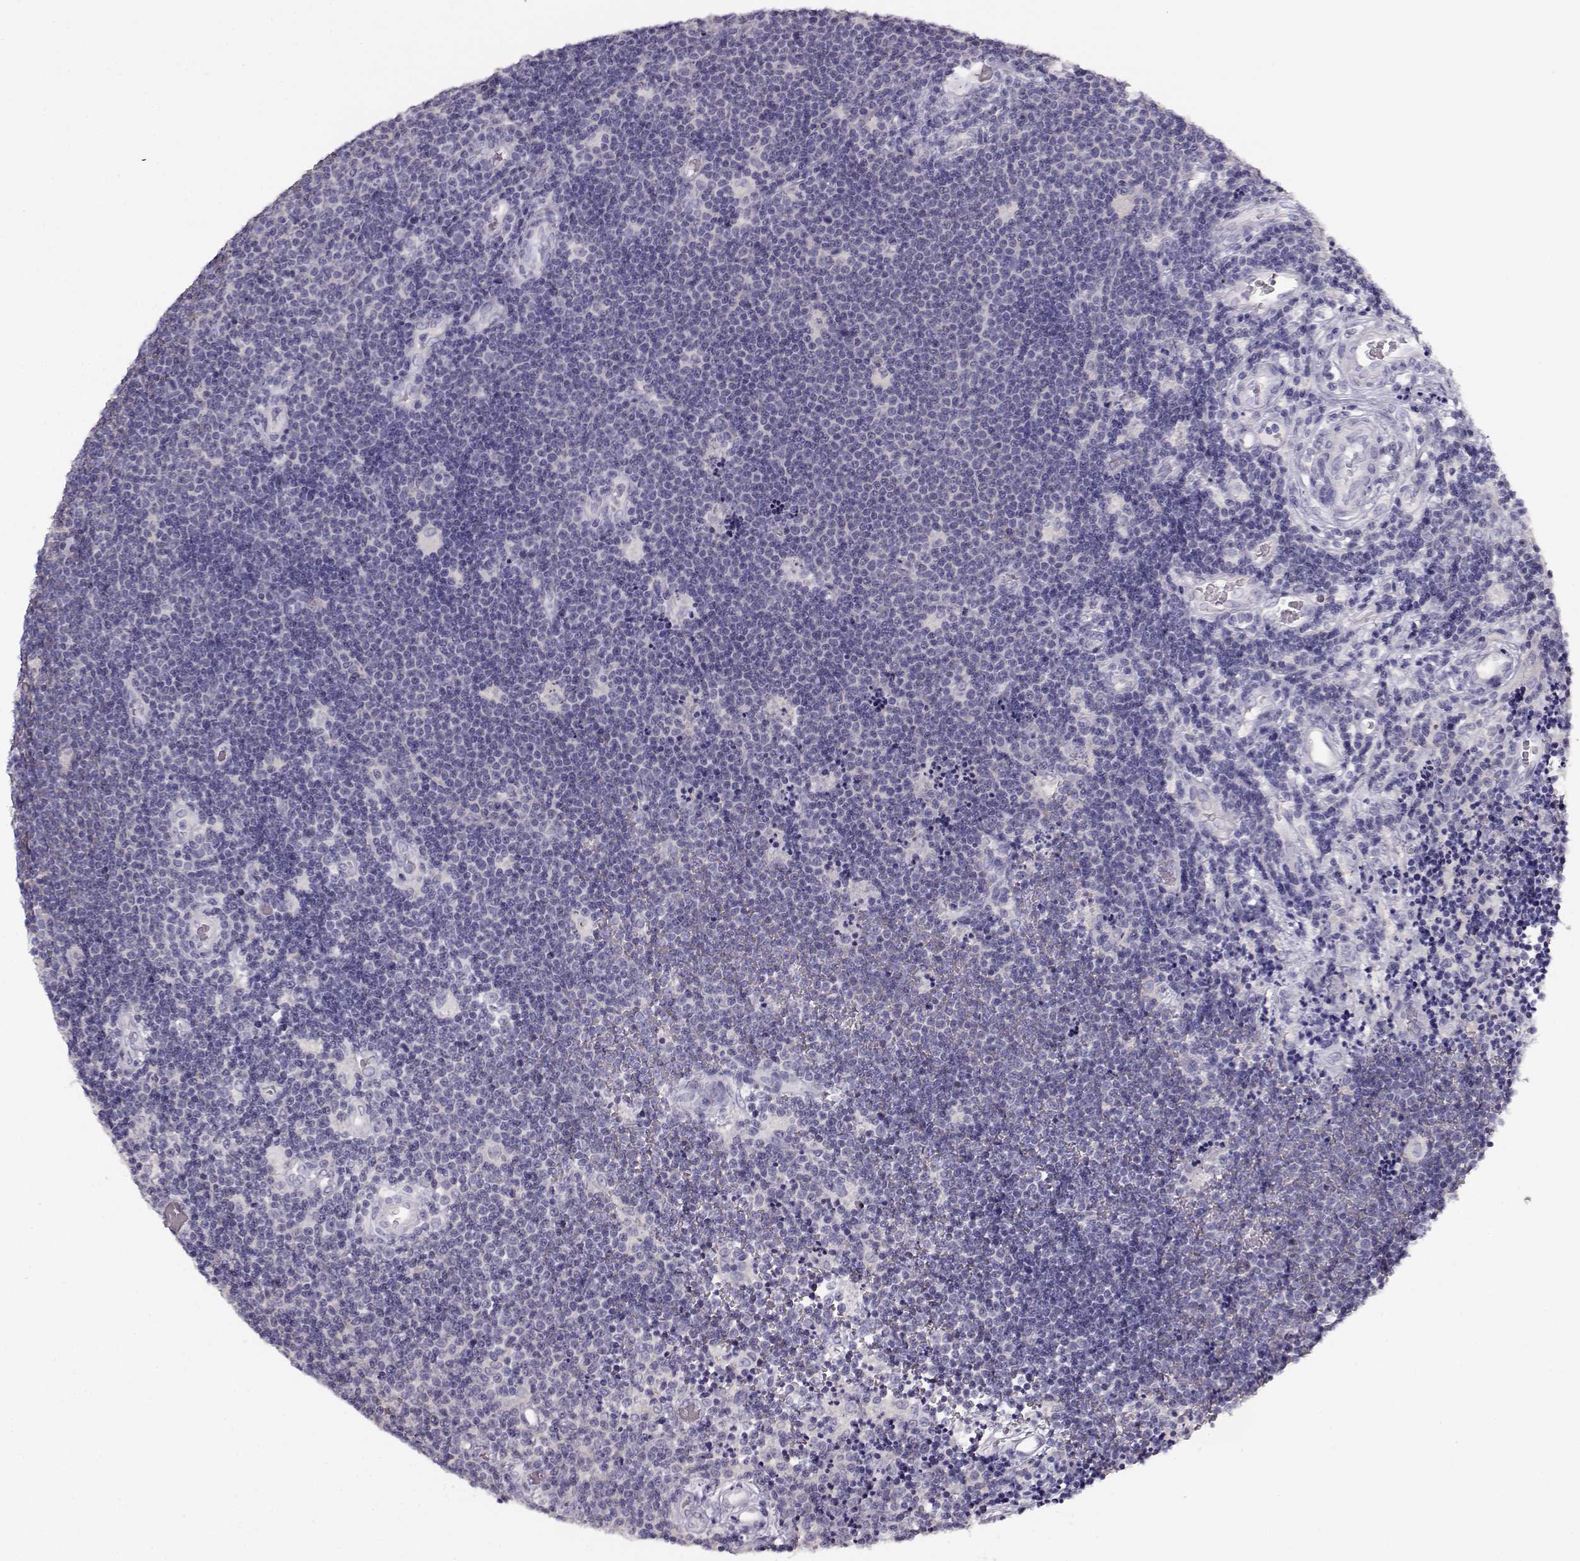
{"staining": {"intensity": "negative", "quantity": "none", "location": "none"}, "tissue": "lymphoma", "cell_type": "Tumor cells", "image_type": "cancer", "snomed": [{"axis": "morphology", "description": "Malignant lymphoma, non-Hodgkin's type, Low grade"}, {"axis": "topography", "description": "Brain"}], "caption": "The image shows no significant positivity in tumor cells of malignant lymphoma, non-Hodgkin's type (low-grade).", "gene": "NDRG4", "patient": {"sex": "female", "age": 66}}